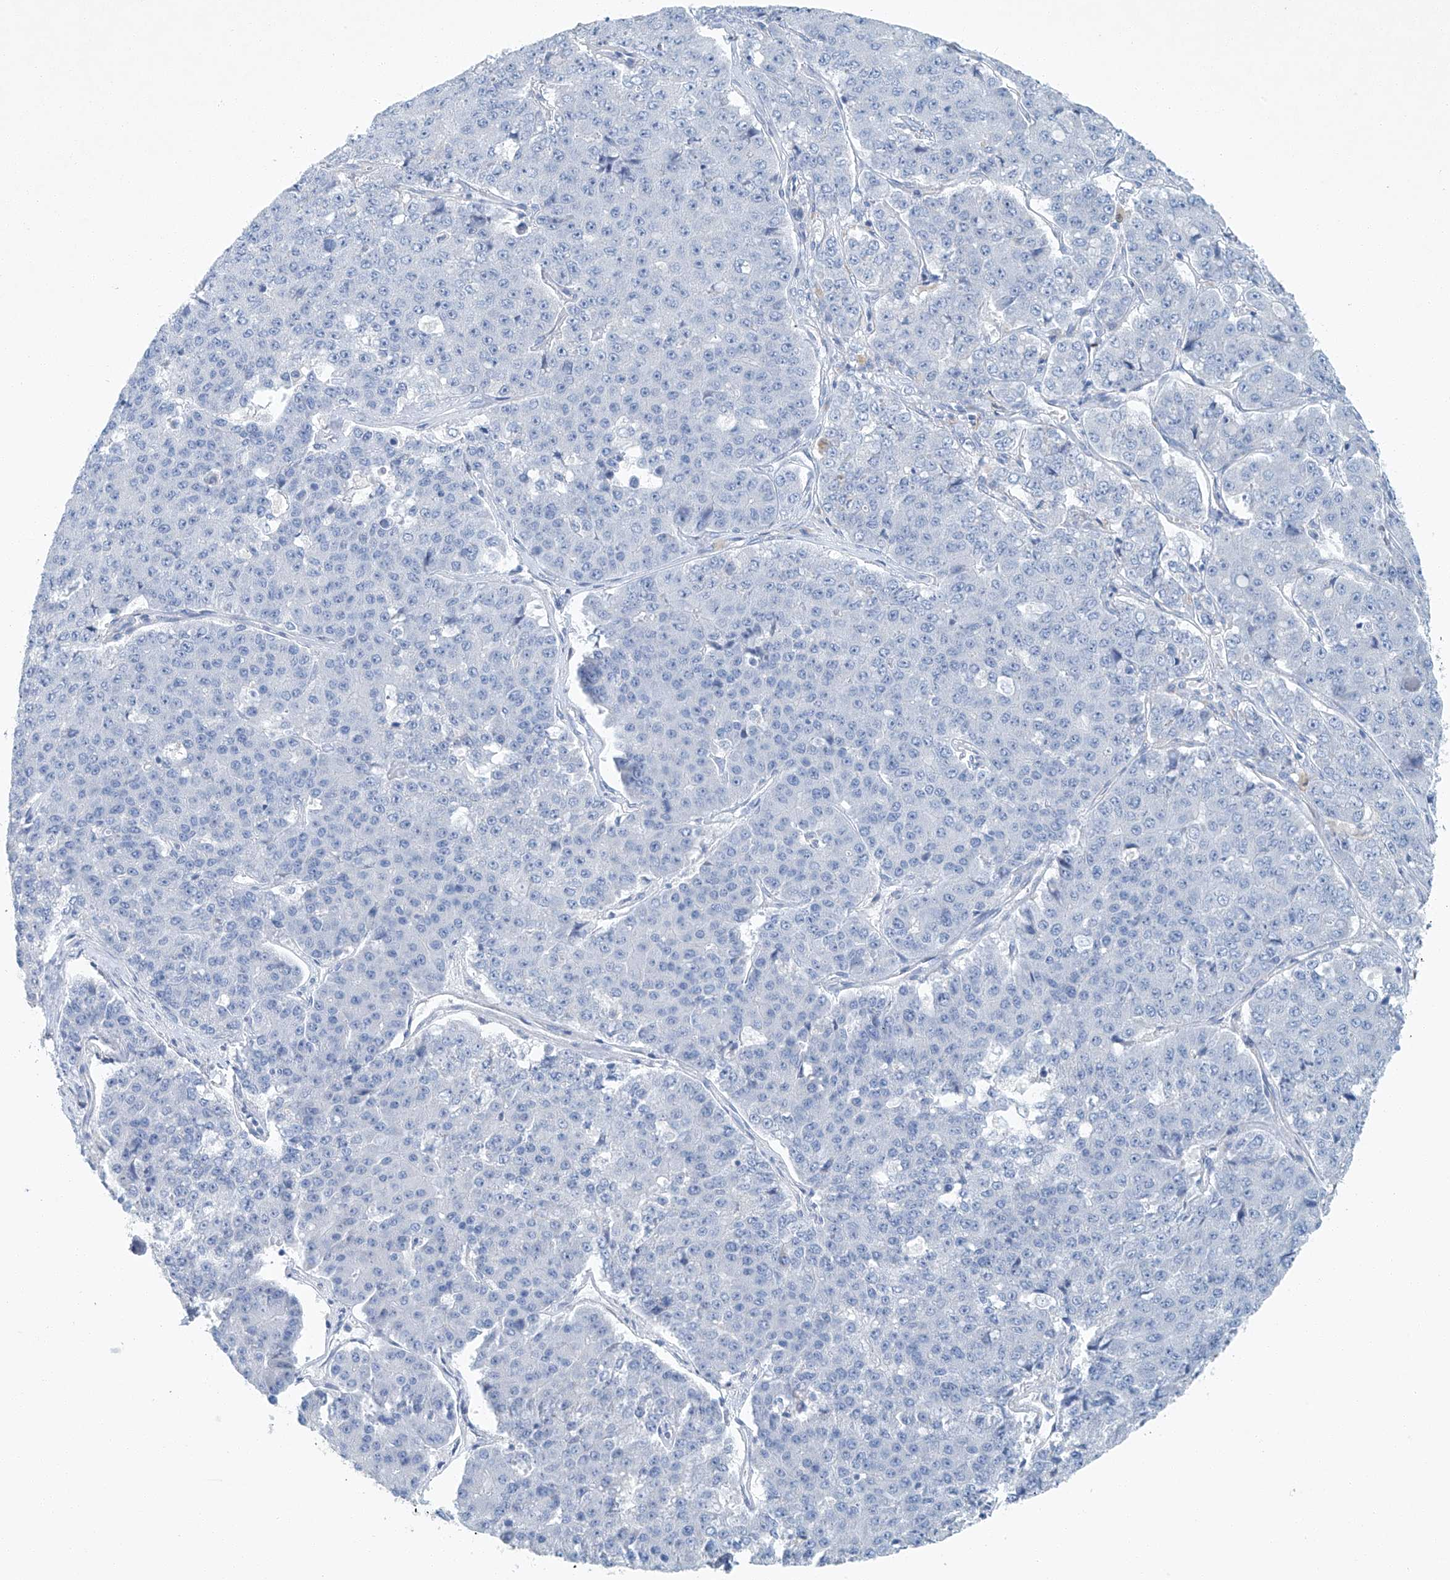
{"staining": {"intensity": "negative", "quantity": "none", "location": "none"}, "tissue": "pancreatic cancer", "cell_type": "Tumor cells", "image_type": "cancer", "snomed": [{"axis": "morphology", "description": "Adenocarcinoma, NOS"}, {"axis": "topography", "description": "Pancreas"}], "caption": "High power microscopy image of an immunohistochemistry image of pancreatic cancer (adenocarcinoma), revealing no significant expression in tumor cells. (Brightfield microscopy of DAB (3,3'-diaminobenzidine) immunohistochemistry at high magnification).", "gene": "C1orf87", "patient": {"sex": "male", "age": 50}}